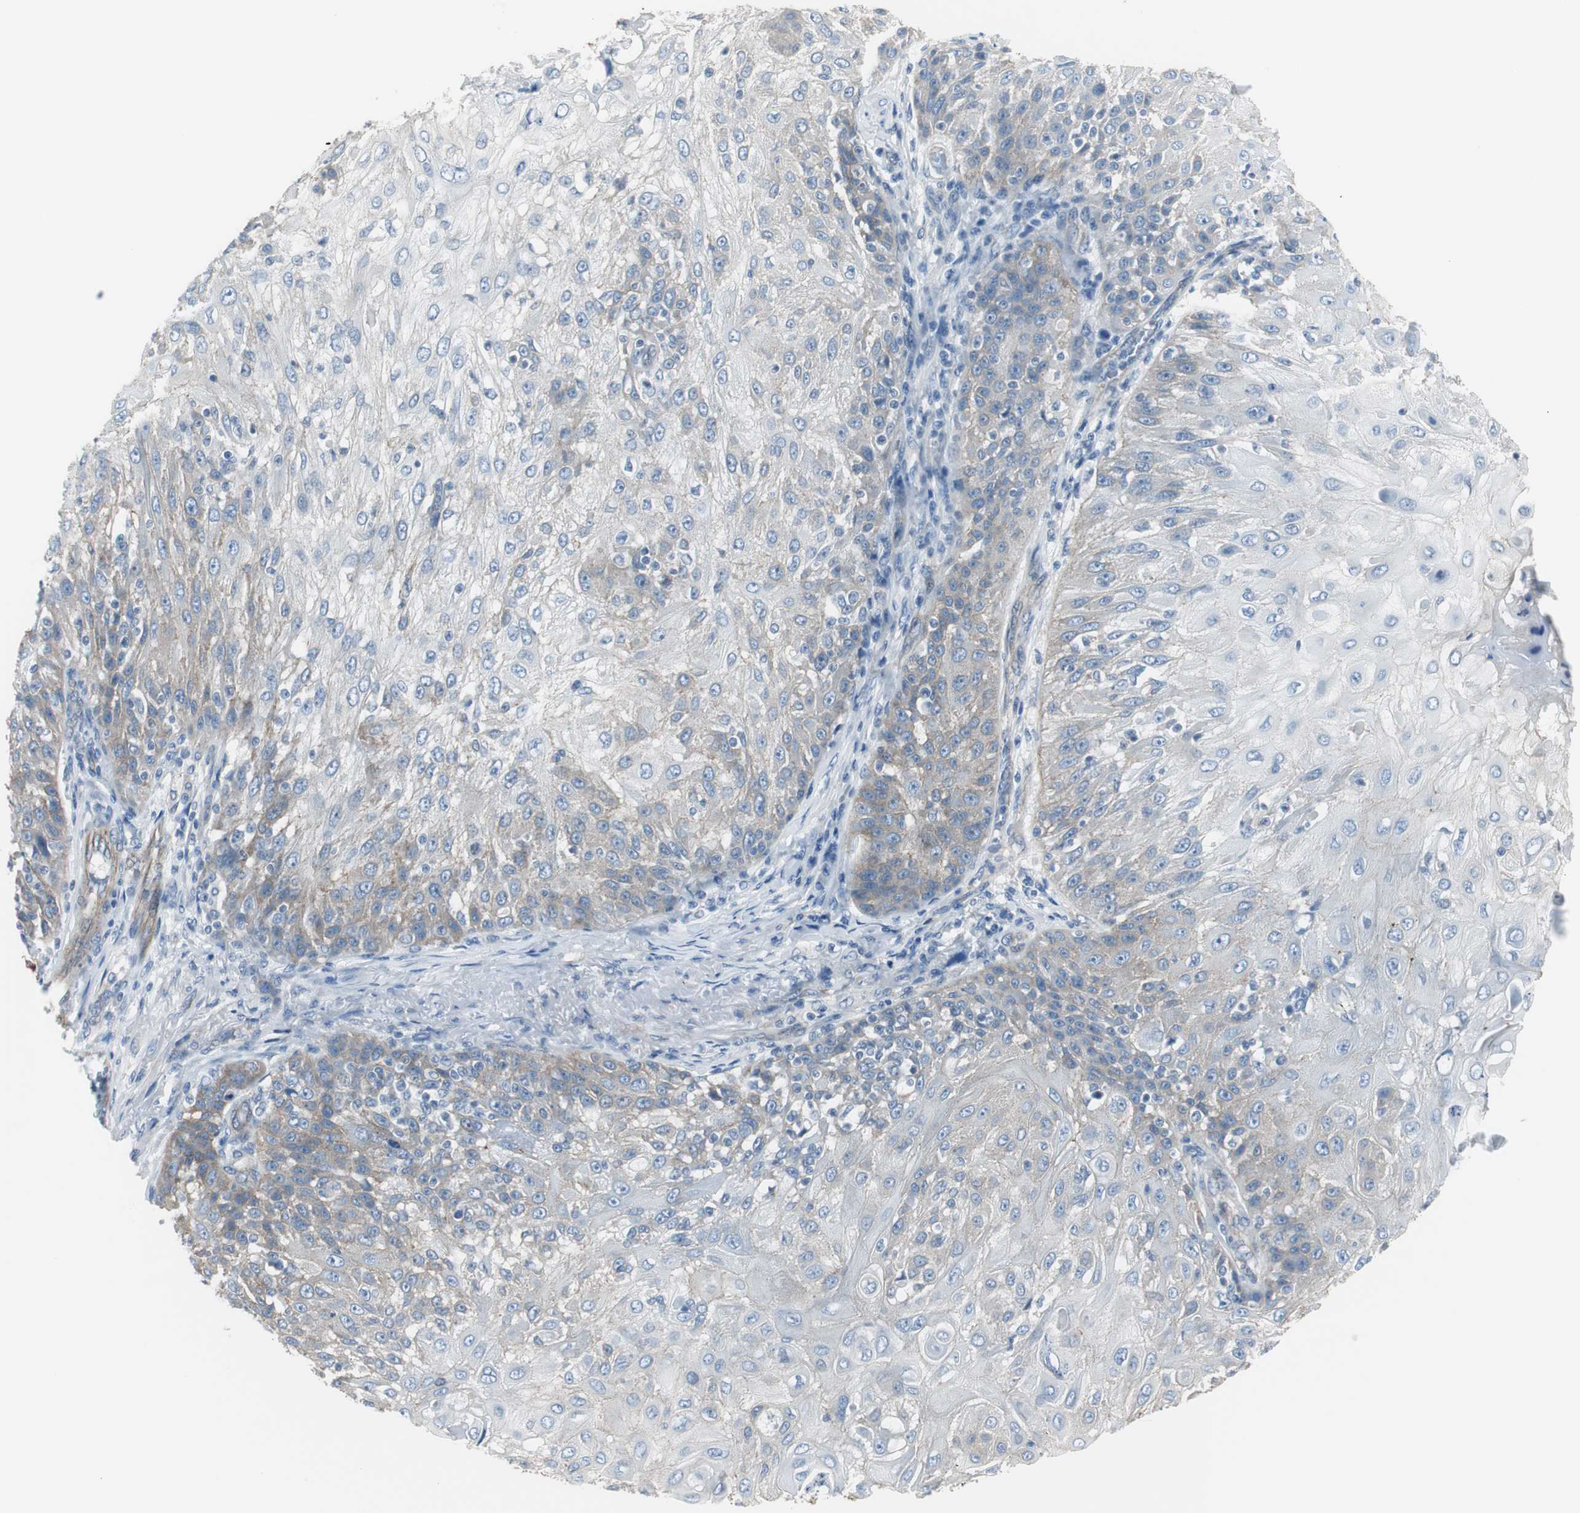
{"staining": {"intensity": "moderate", "quantity": "25%-75%", "location": "cytoplasmic/membranous"}, "tissue": "skin cancer", "cell_type": "Tumor cells", "image_type": "cancer", "snomed": [{"axis": "morphology", "description": "Normal tissue, NOS"}, {"axis": "morphology", "description": "Squamous cell carcinoma, NOS"}, {"axis": "topography", "description": "Skin"}], "caption": "This photomicrograph shows skin cancer (squamous cell carcinoma) stained with immunohistochemistry (IHC) to label a protein in brown. The cytoplasmic/membranous of tumor cells show moderate positivity for the protein. Nuclei are counter-stained blue.", "gene": "STXBP4", "patient": {"sex": "female", "age": 83}}